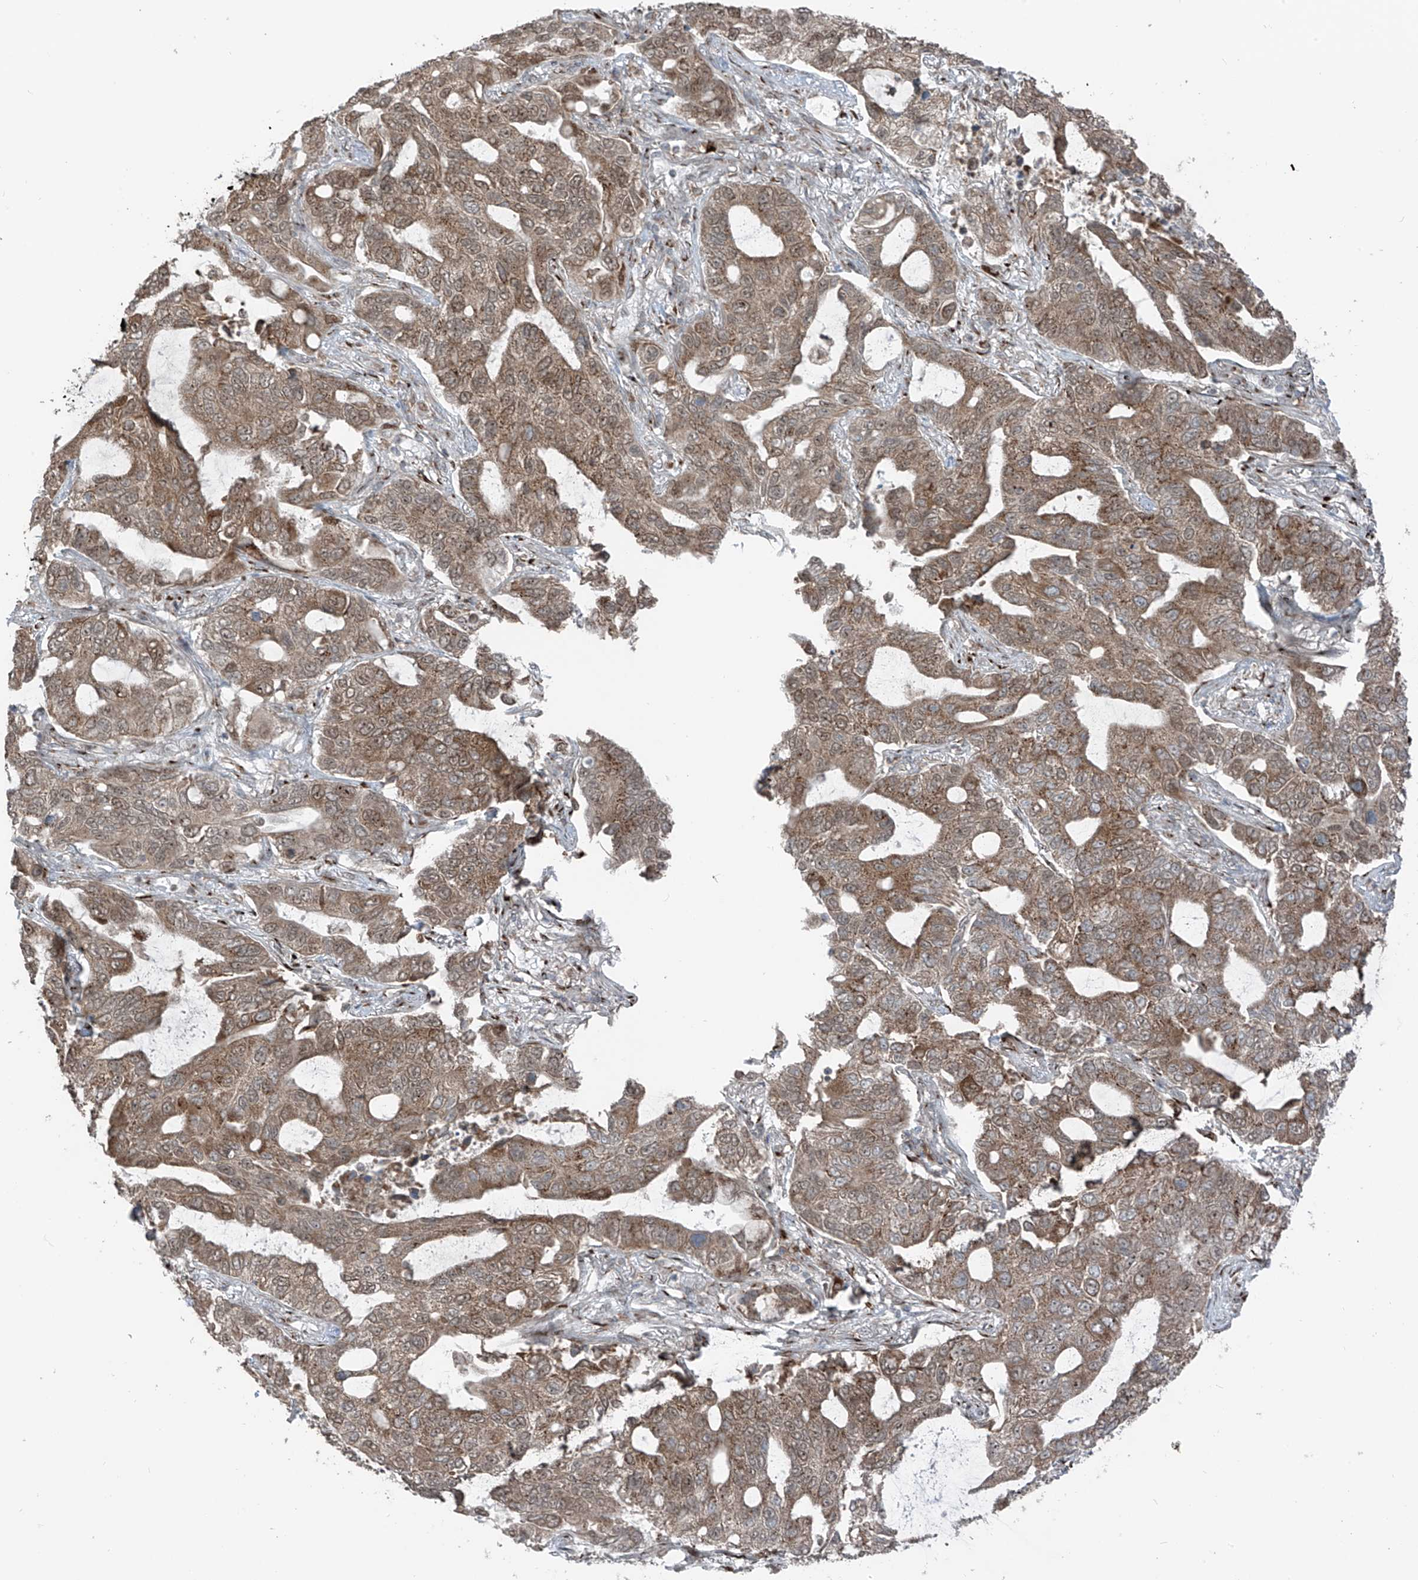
{"staining": {"intensity": "moderate", "quantity": ">75%", "location": "cytoplasmic/membranous,nuclear"}, "tissue": "lung cancer", "cell_type": "Tumor cells", "image_type": "cancer", "snomed": [{"axis": "morphology", "description": "Adenocarcinoma, NOS"}, {"axis": "topography", "description": "Lung"}], "caption": "This photomicrograph demonstrates immunohistochemistry (IHC) staining of human lung adenocarcinoma, with medium moderate cytoplasmic/membranous and nuclear staining in about >75% of tumor cells.", "gene": "ERLEC1", "patient": {"sex": "male", "age": 64}}